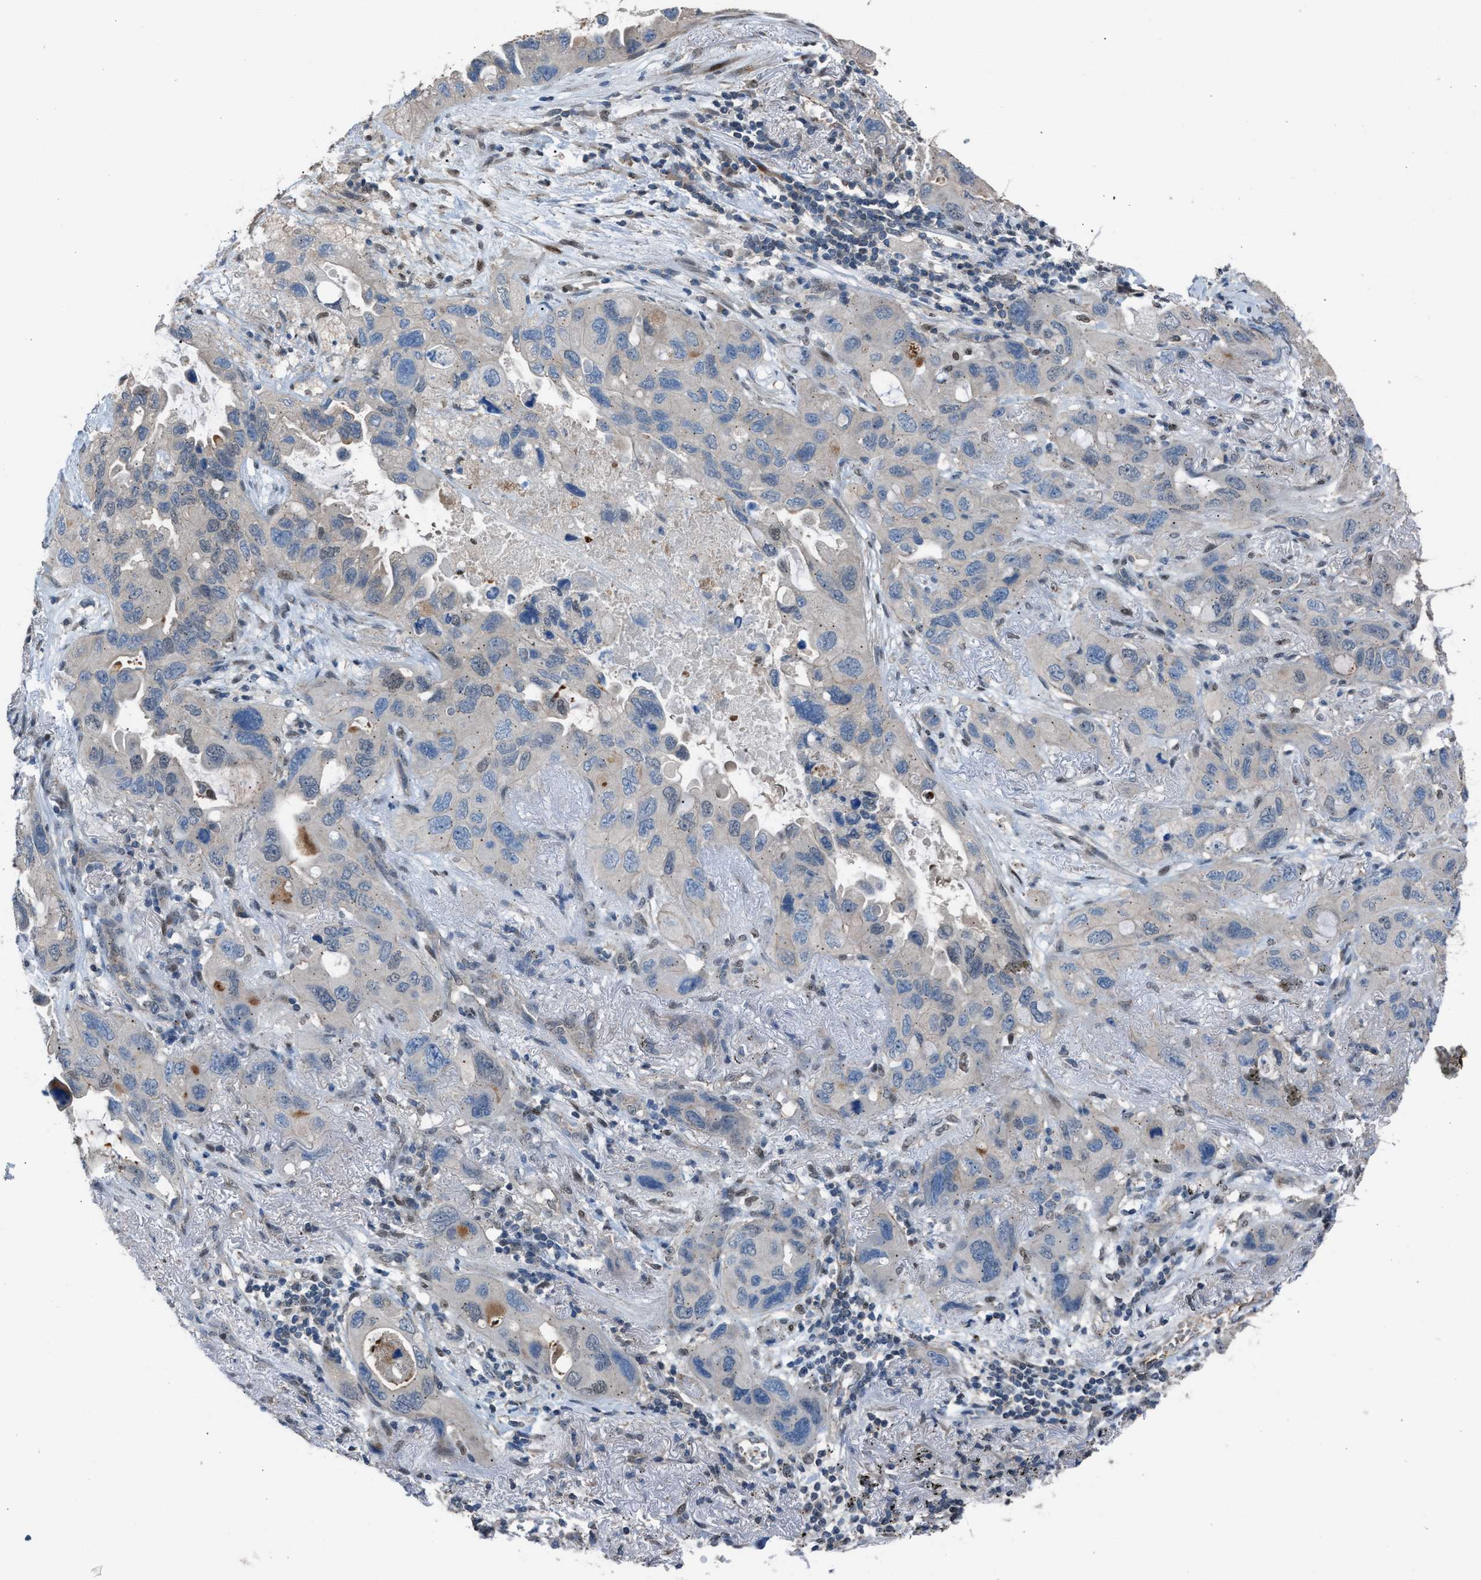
{"staining": {"intensity": "negative", "quantity": "none", "location": "none"}, "tissue": "lung cancer", "cell_type": "Tumor cells", "image_type": "cancer", "snomed": [{"axis": "morphology", "description": "Squamous cell carcinoma, NOS"}, {"axis": "topography", "description": "Lung"}], "caption": "DAB immunohistochemical staining of human lung squamous cell carcinoma demonstrates no significant expression in tumor cells.", "gene": "CRTC1", "patient": {"sex": "female", "age": 73}}